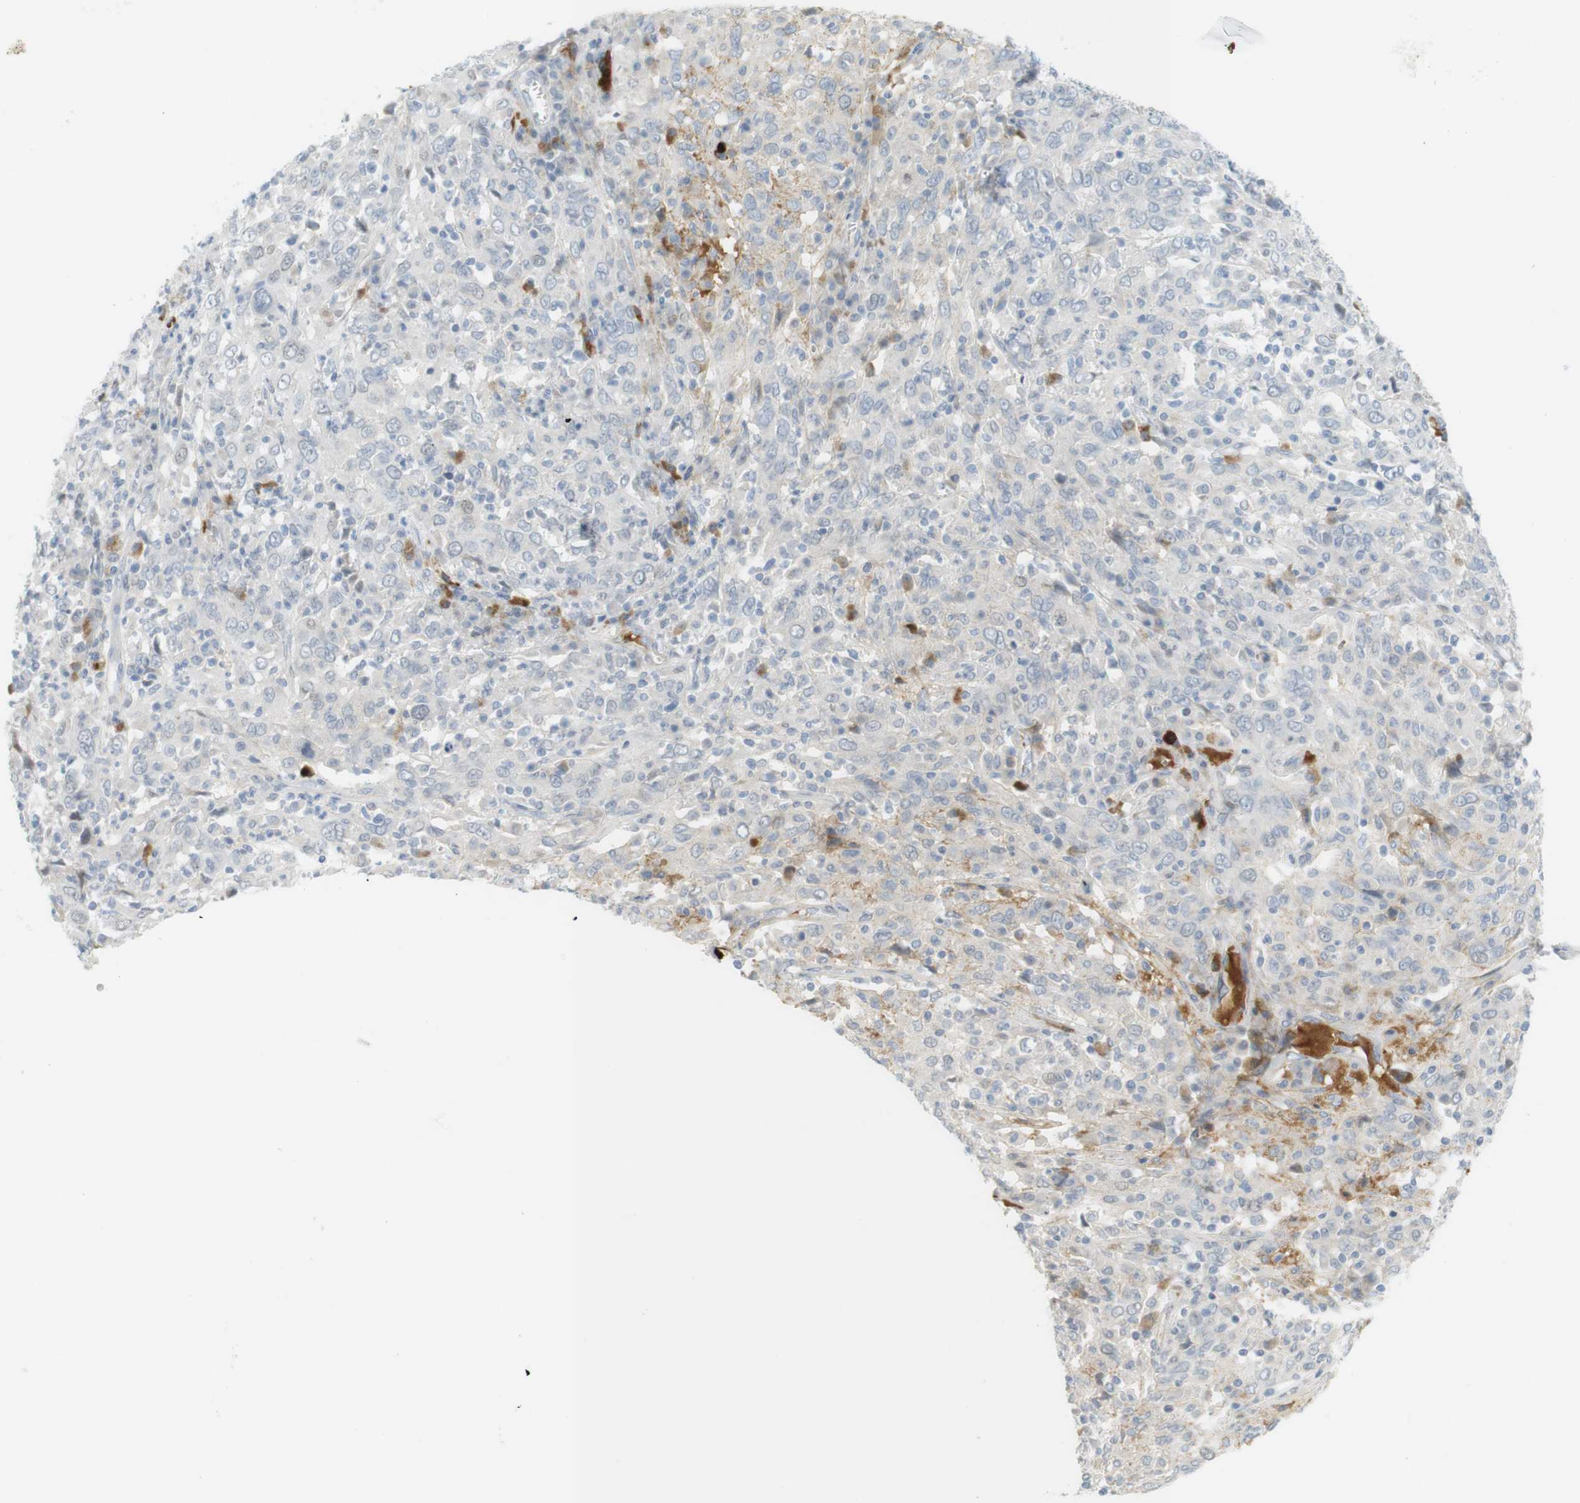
{"staining": {"intensity": "negative", "quantity": "none", "location": "none"}, "tissue": "cervical cancer", "cell_type": "Tumor cells", "image_type": "cancer", "snomed": [{"axis": "morphology", "description": "Squamous cell carcinoma, NOS"}, {"axis": "topography", "description": "Cervix"}], "caption": "This is an immunohistochemistry photomicrograph of human cervical cancer (squamous cell carcinoma). There is no staining in tumor cells.", "gene": "DMC1", "patient": {"sex": "female", "age": 46}}